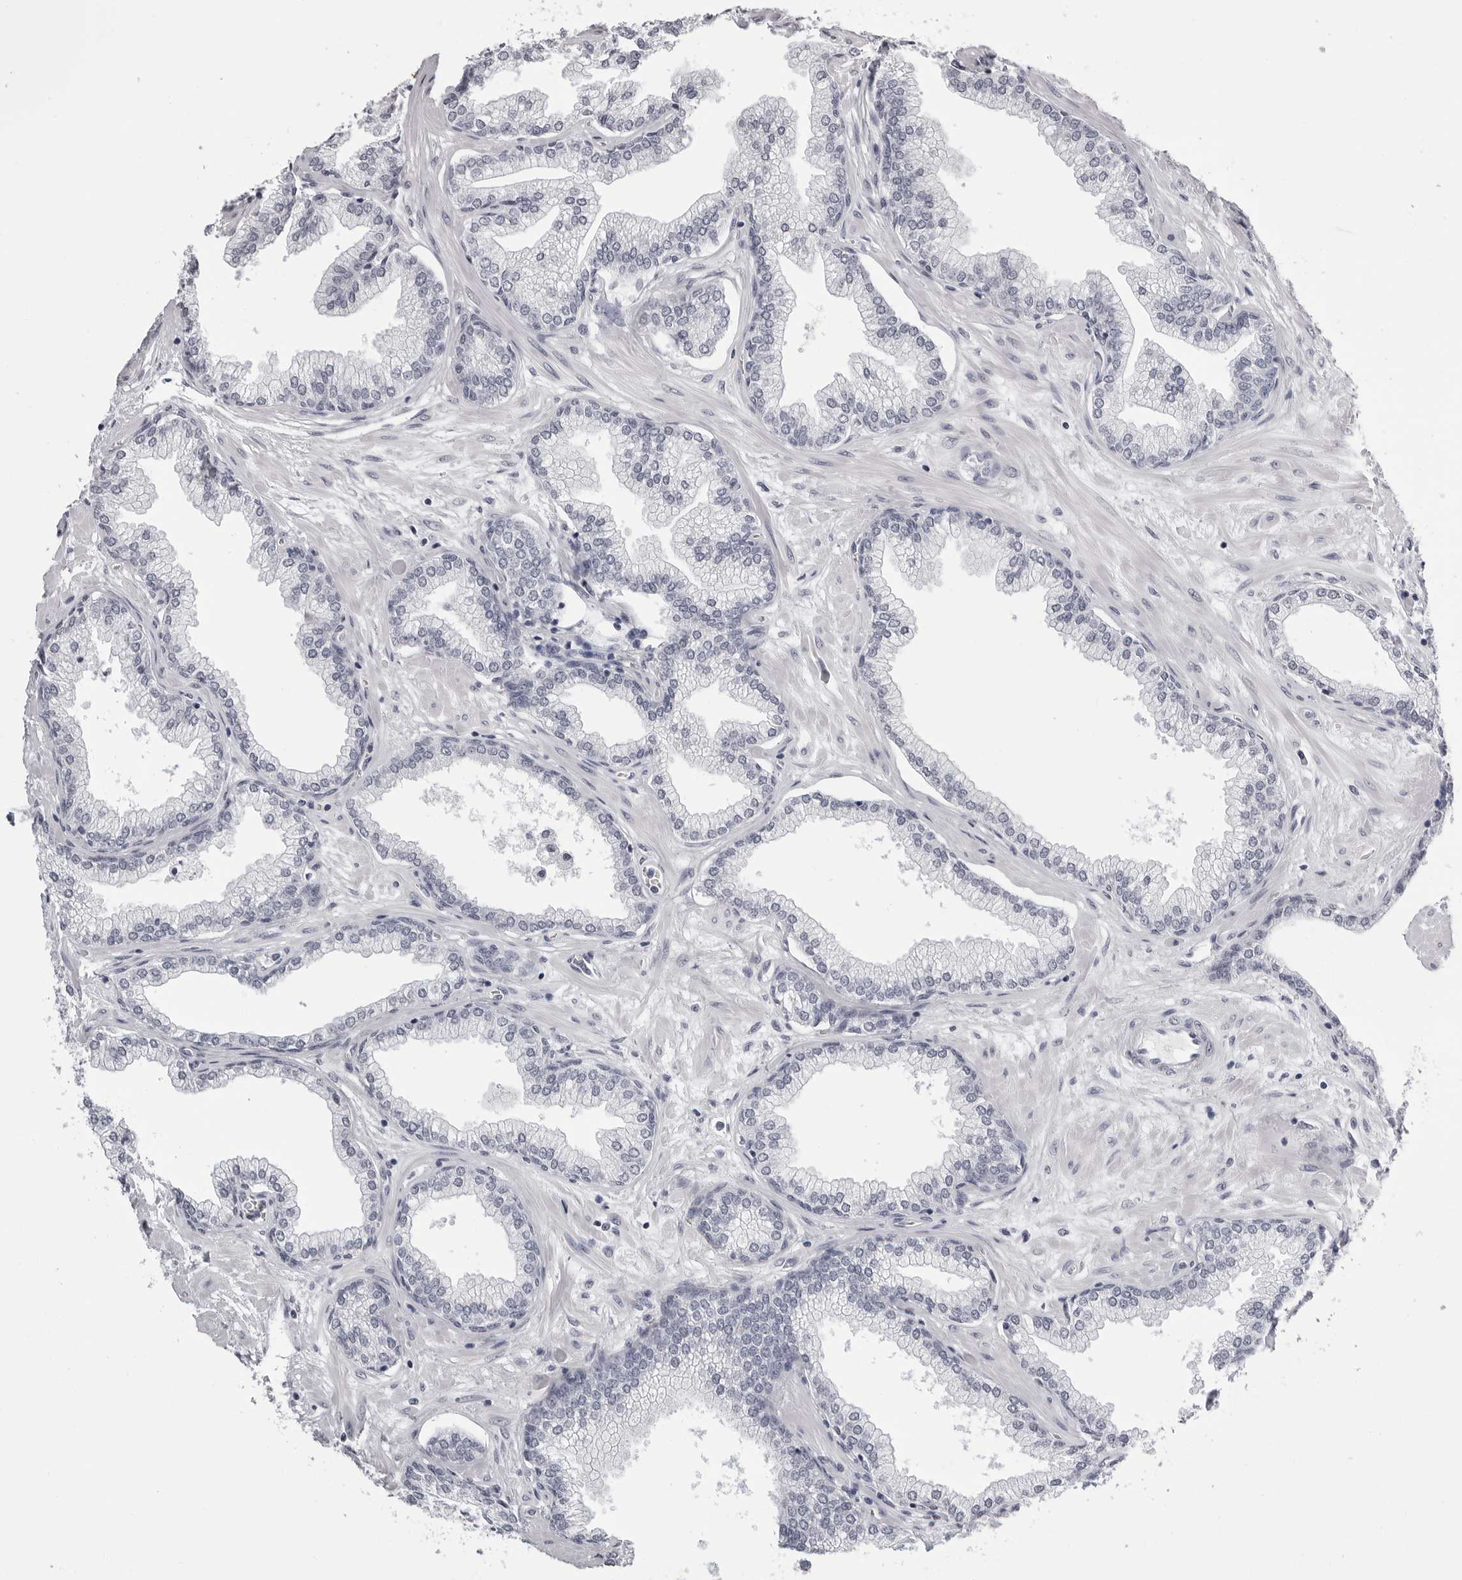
{"staining": {"intensity": "negative", "quantity": "none", "location": "none"}, "tissue": "prostate", "cell_type": "Glandular cells", "image_type": "normal", "snomed": [{"axis": "morphology", "description": "Normal tissue, NOS"}, {"axis": "morphology", "description": "Urothelial carcinoma, Low grade"}, {"axis": "topography", "description": "Urinary bladder"}, {"axis": "topography", "description": "Prostate"}], "caption": "Immunohistochemistry photomicrograph of normal prostate: prostate stained with DAB (3,3'-diaminobenzidine) displays no significant protein staining in glandular cells.", "gene": "BPIFA1", "patient": {"sex": "male", "age": 60}}